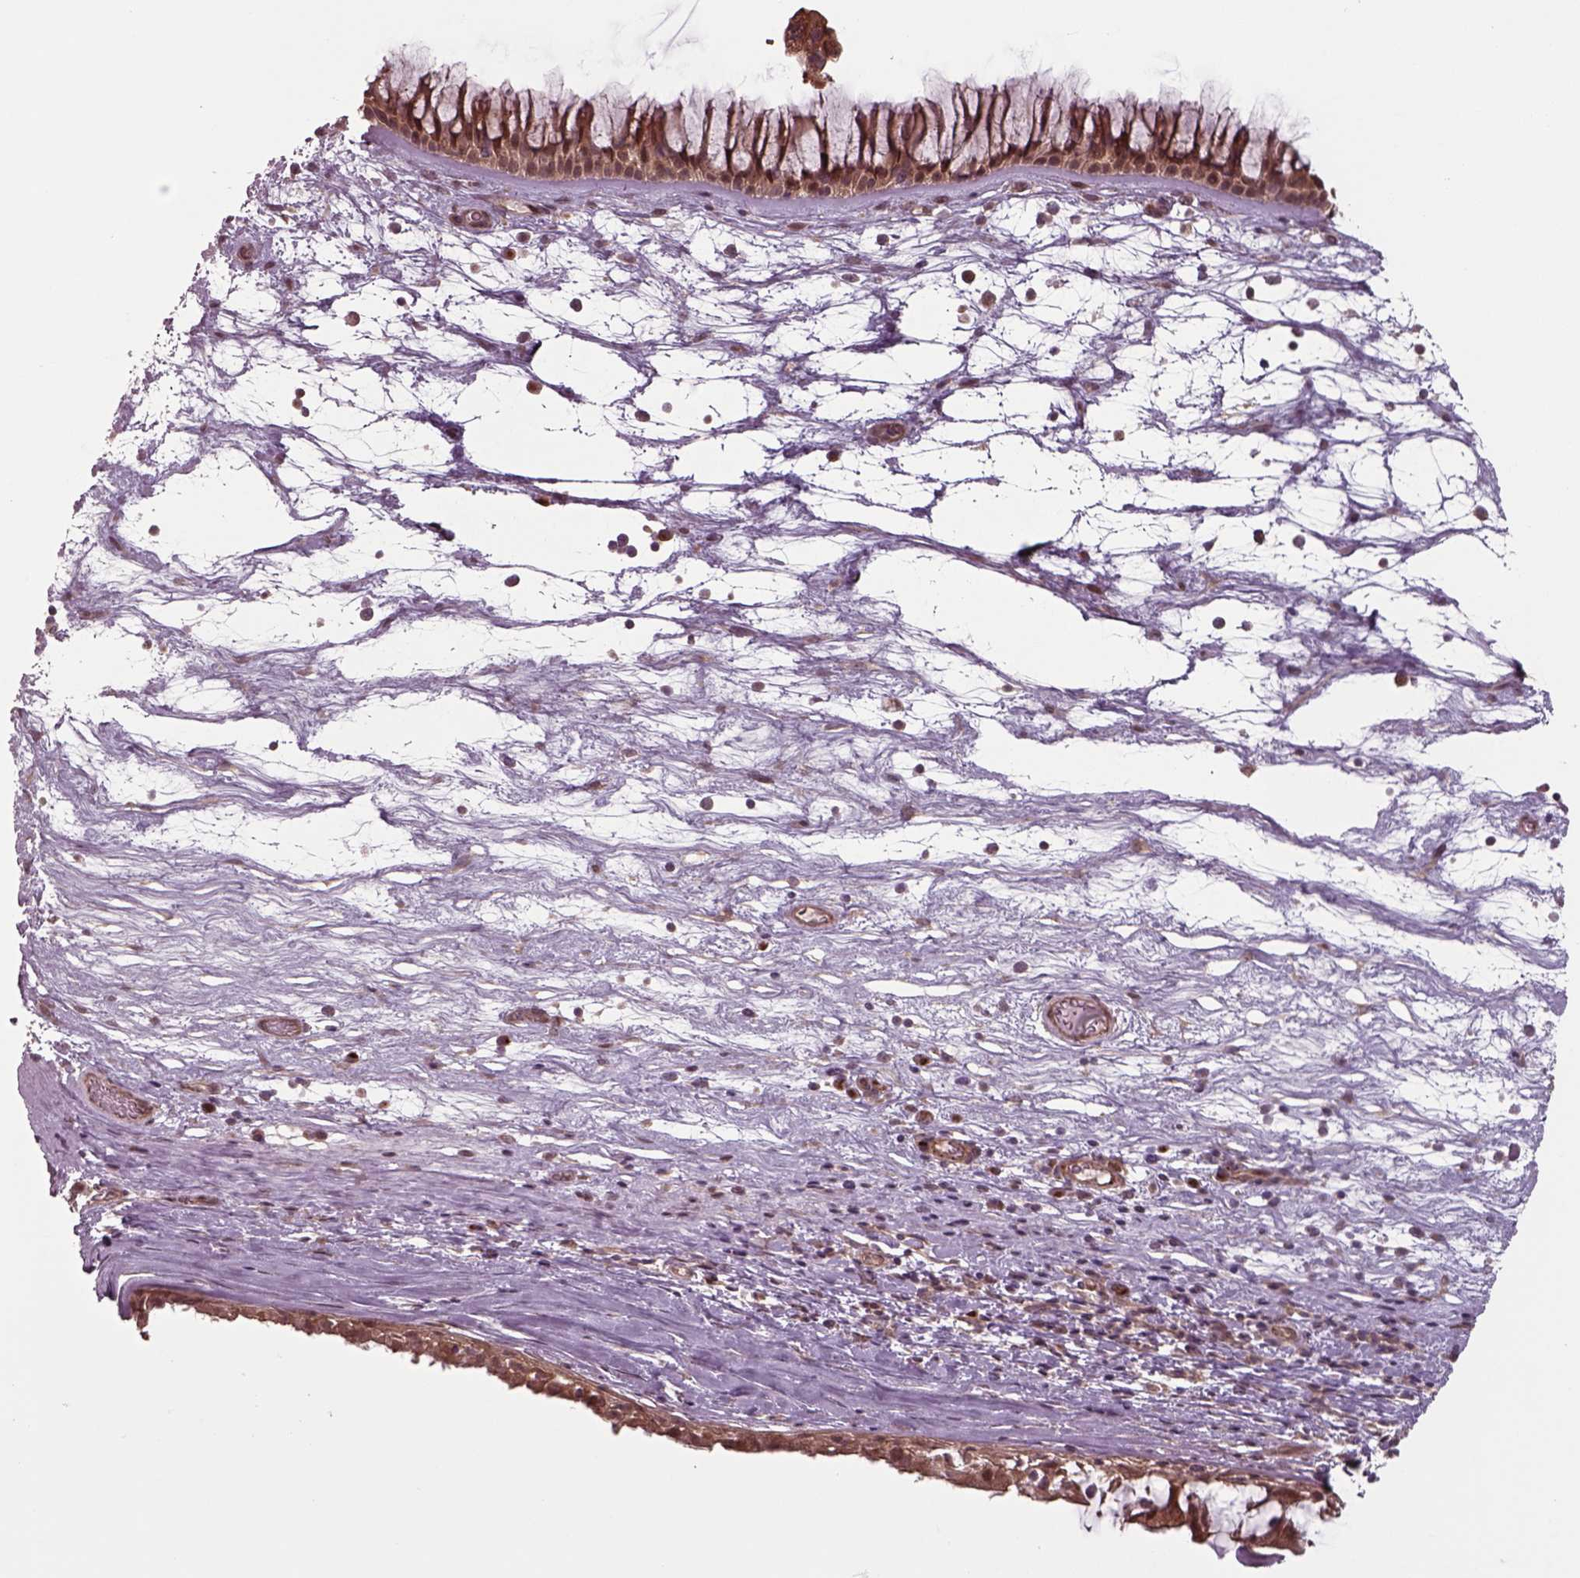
{"staining": {"intensity": "strong", "quantity": ">75%", "location": "cytoplasmic/membranous,nuclear"}, "tissue": "nasopharynx", "cell_type": "Respiratory epithelial cells", "image_type": "normal", "snomed": [{"axis": "morphology", "description": "Normal tissue, NOS"}, {"axis": "topography", "description": "Nasopharynx"}], "caption": "A brown stain labels strong cytoplasmic/membranous,nuclear expression of a protein in respiratory epithelial cells of normal nasopharynx. (brown staining indicates protein expression, while blue staining denotes nuclei).", "gene": "CHMP3", "patient": {"sex": "male", "age": 74}}